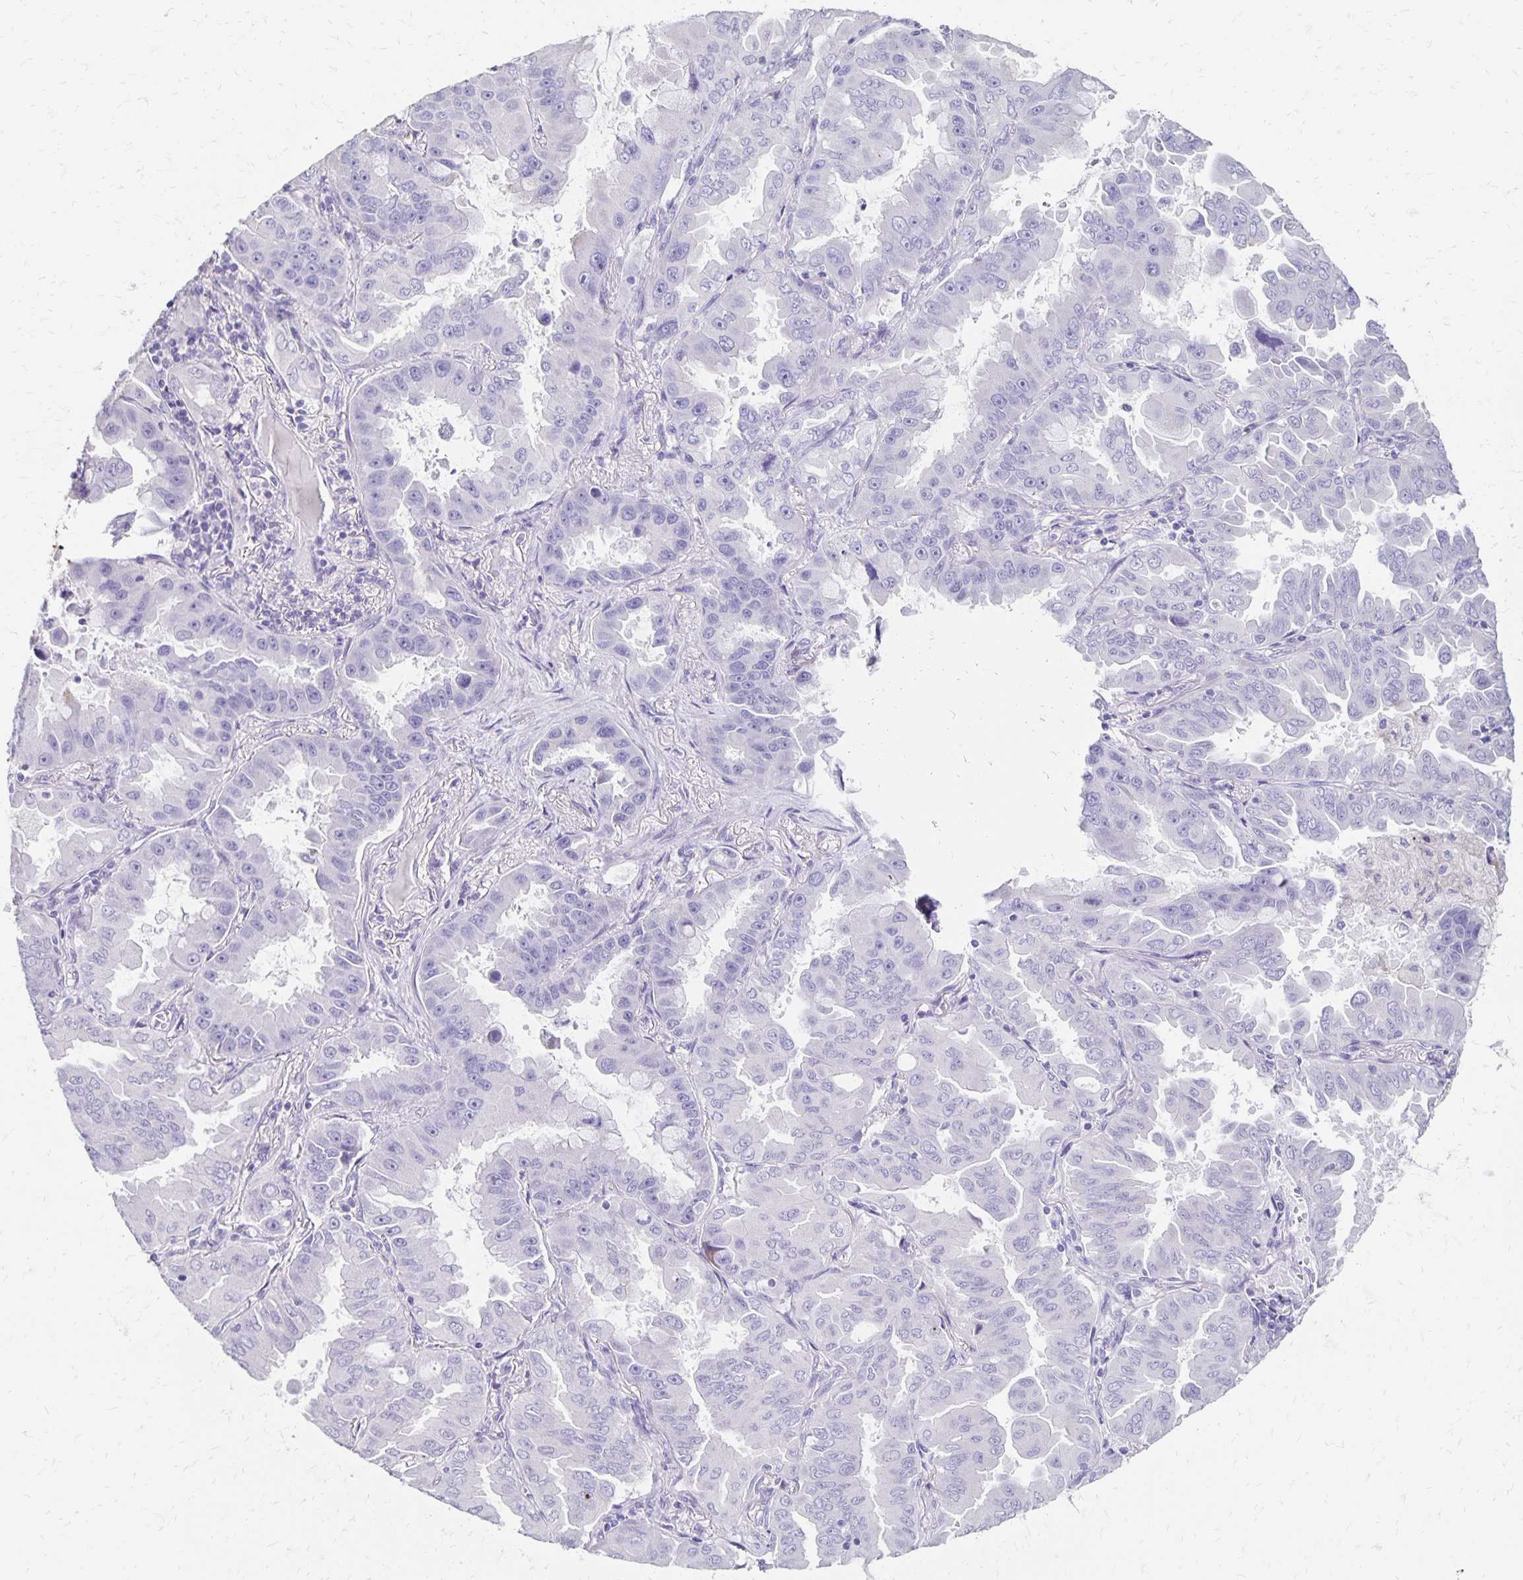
{"staining": {"intensity": "negative", "quantity": "none", "location": "none"}, "tissue": "lung cancer", "cell_type": "Tumor cells", "image_type": "cancer", "snomed": [{"axis": "morphology", "description": "Adenocarcinoma, NOS"}, {"axis": "topography", "description": "Lung"}], "caption": "DAB (3,3'-diaminobenzidine) immunohistochemical staining of human adenocarcinoma (lung) displays no significant expression in tumor cells.", "gene": "DYNLT4", "patient": {"sex": "male", "age": 64}}